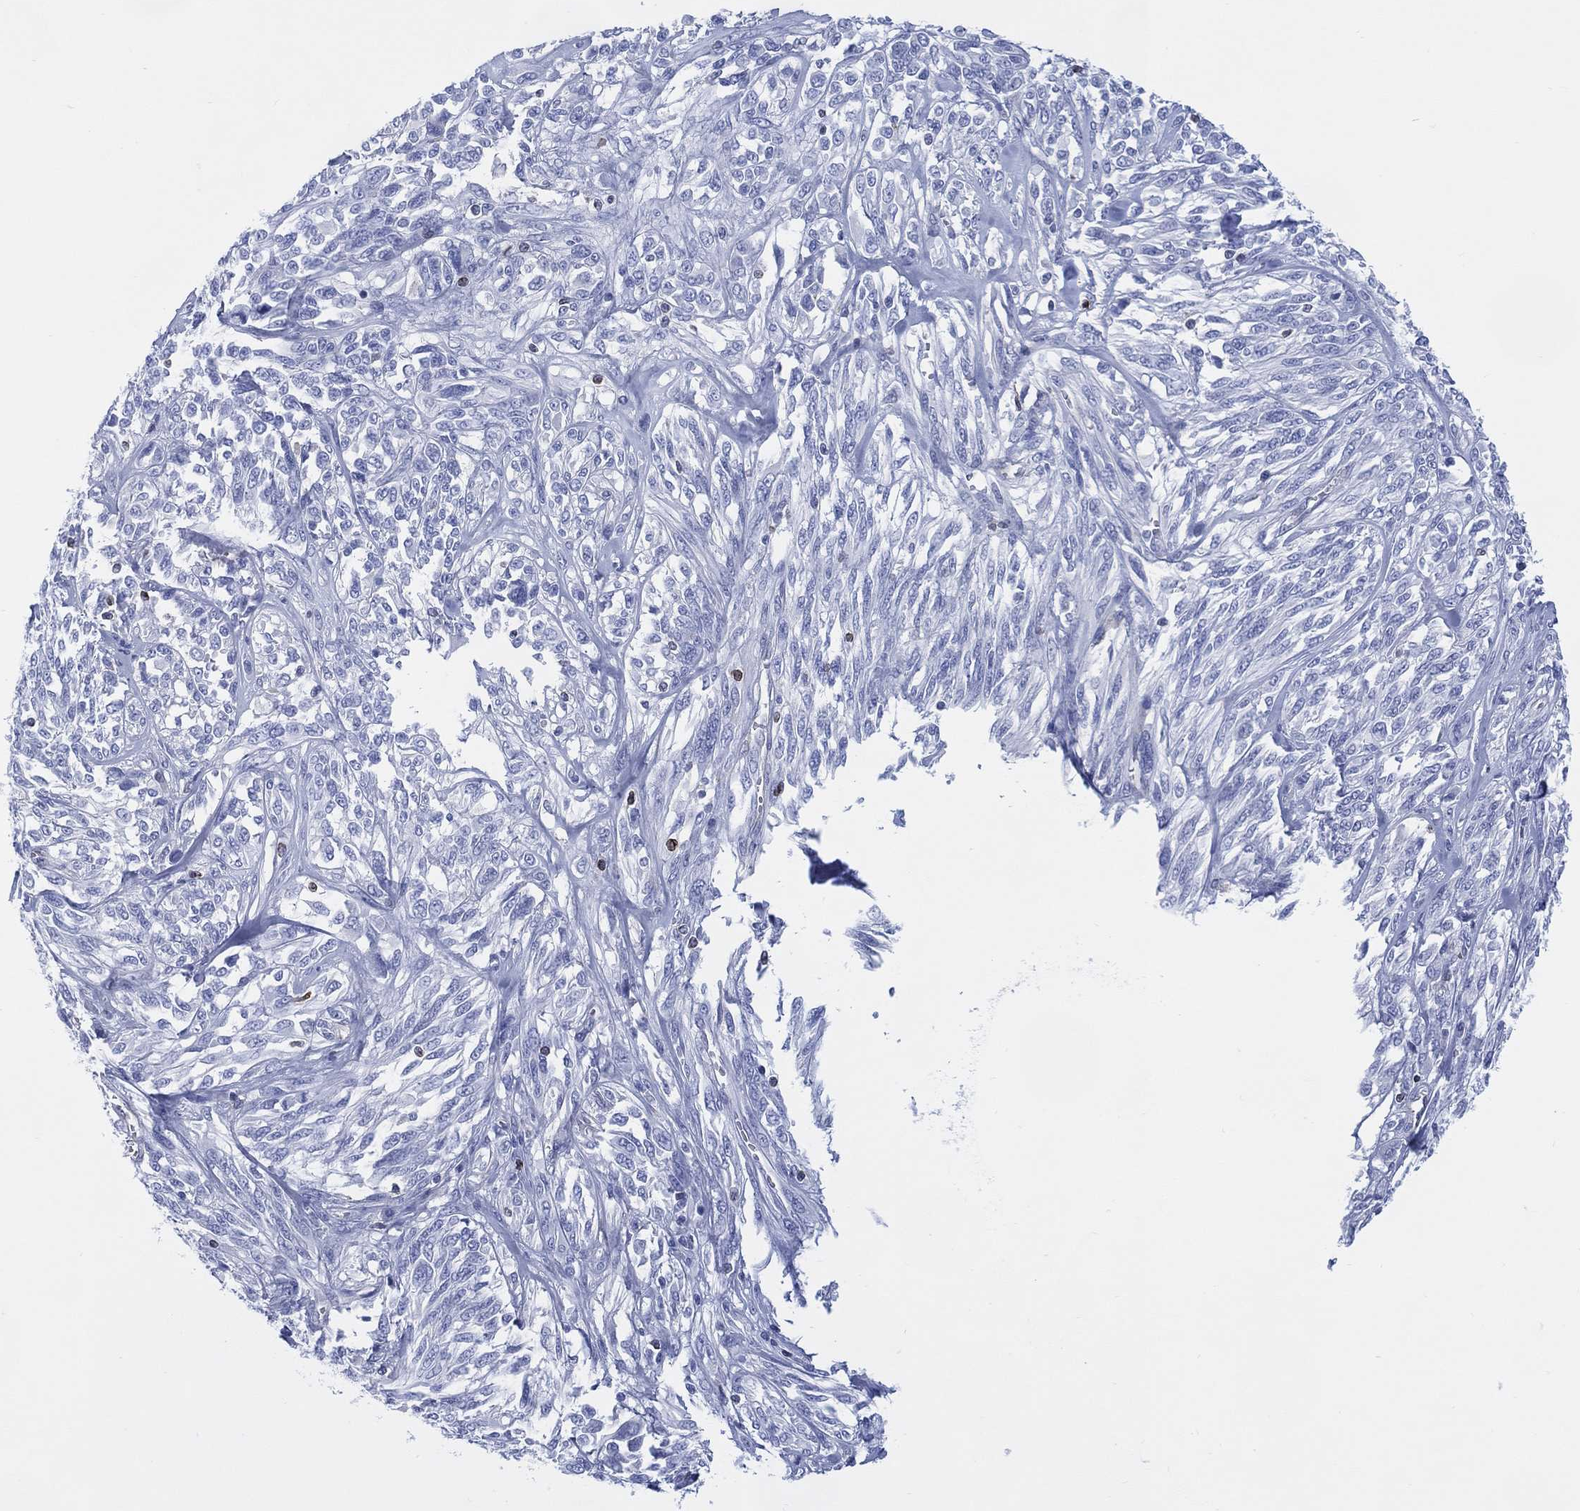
{"staining": {"intensity": "negative", "quantity": "none", "location": "none"}, "tissue": "melanoma", "cell_type": "Tumor cells", "image_type": "cancer", "snomed": [{"axis": "morphology", "description": "Malignant melanoma, NOS"}, {"axis": "topography", "description": "Skin"}], "caption": "This is an IHC image of melanoma. There is no positivity in tumor cells.", "gene": "DDI1", "patient": {"sex": "female", "age": 91}}